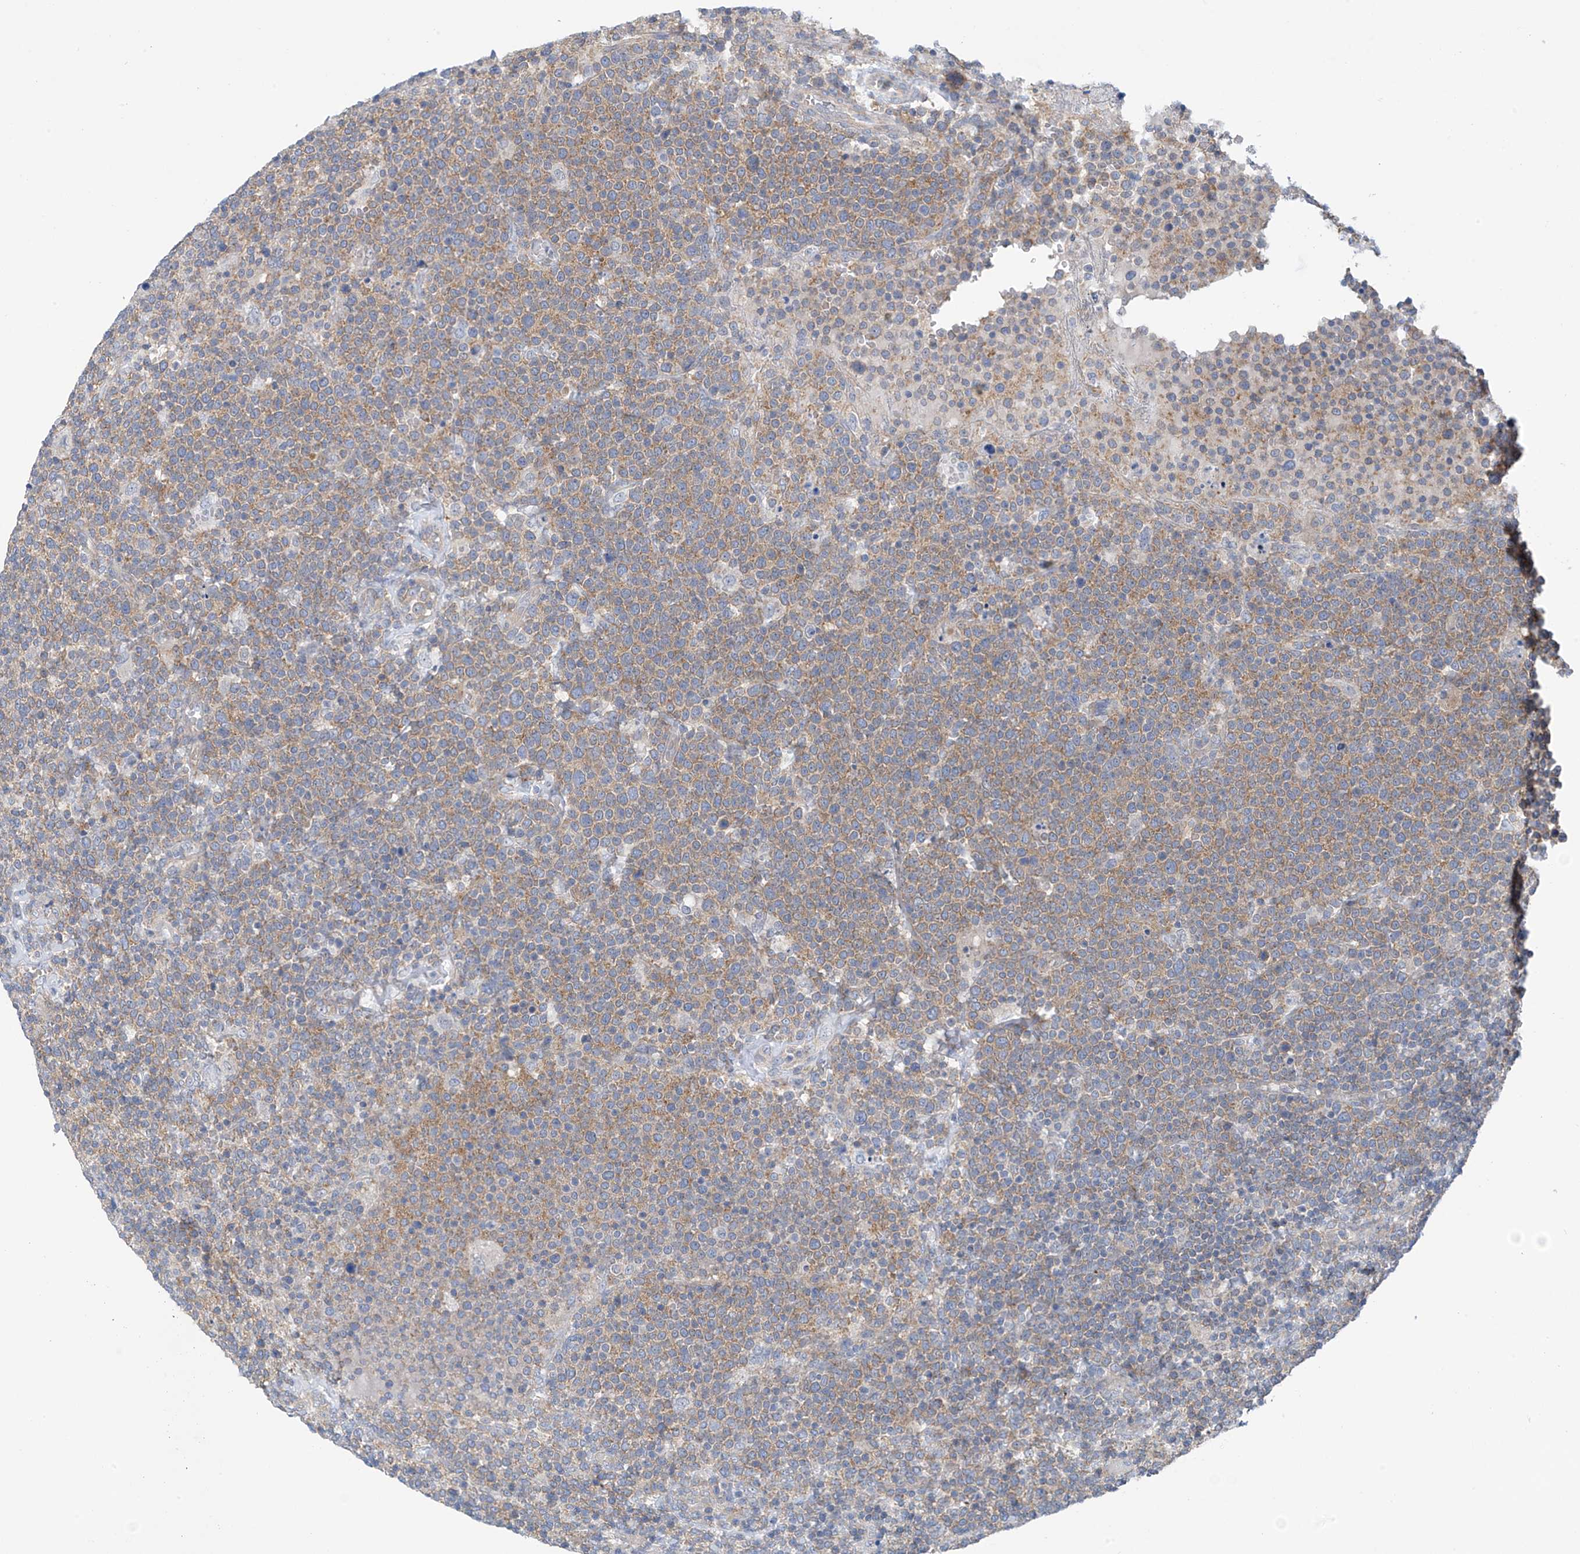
{"staining": {"intensity": "weak", "quantity": "25%-75%", "location": "cytoplasmic/membranous"}, "tissue": "lymphoma", "cell_type": "Tumor cells", "image_type": "cancer", "snomed": [{"axis": "morphology", "description": "Malignant lymphoma, non-Hodgkin's type, High grade"}, {"axis": "topography", "description": "Lymph node"}], "caption": "Immunohistochemical staining of lymphoma displays weak cytoplasmic/membranous protein staining in approximately 25%-75% of tumor cells.", "gene": "REPS1", "patient": {"sex": "male", "age": 61}}